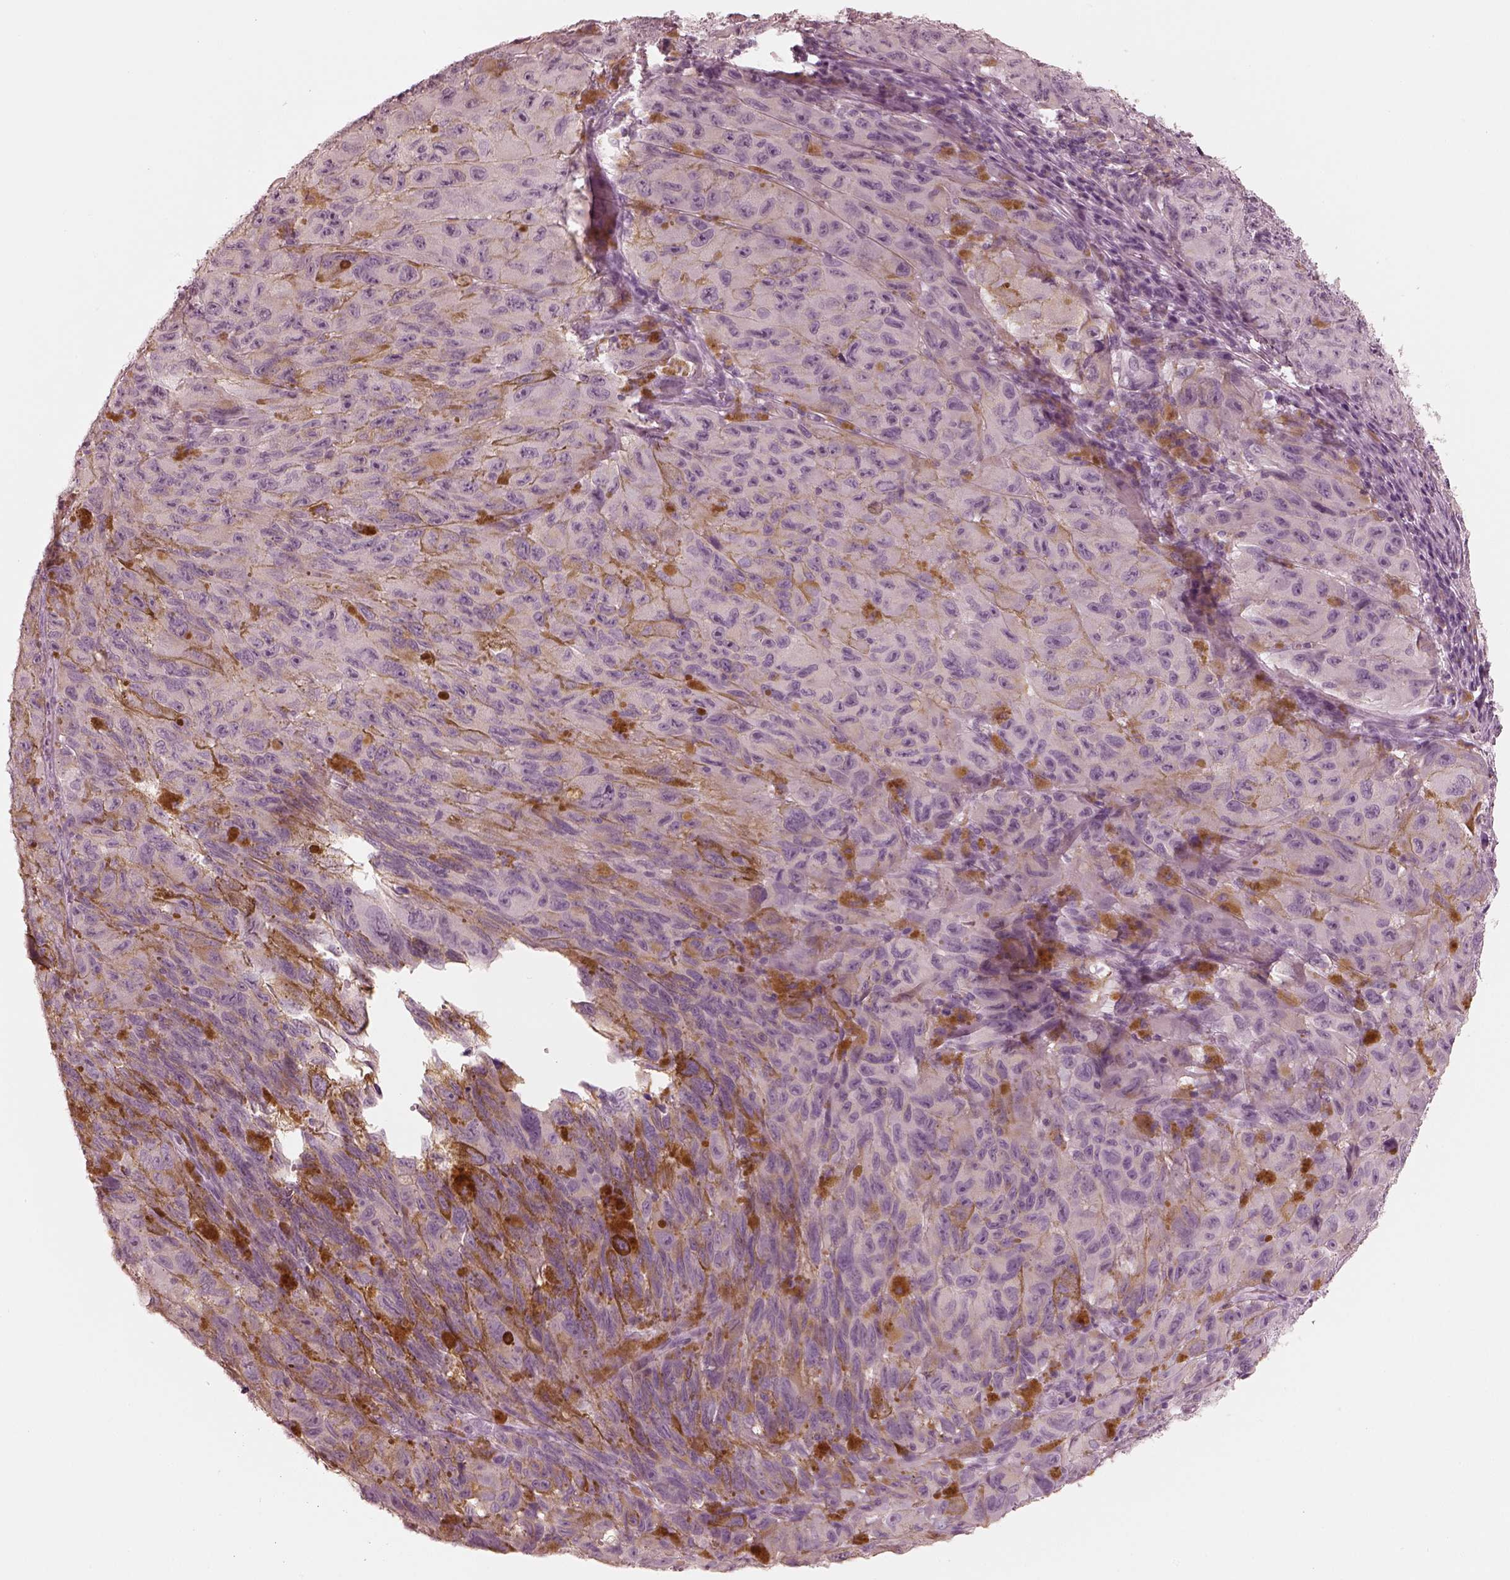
{"staining": {"intensity": "negative", "quantity": "none", "location": "none"}, "tissue": "melanoma", "cell_type": "Tumor cells", "image_type": "cancer", "snomed": [{"axis": "morphology", "description": "Malignant melanoma, NOS"}, {"axis": "topography", "description": "Vulva, labia, clitoris and Bartholin´s gland, NO"}], "caption": "DAB immunohistochemical staining of melanoma demonstrates no significant expression in tumor cells.", "gene": "CALR3", "patient": {"sex": "female", "age": 75}}